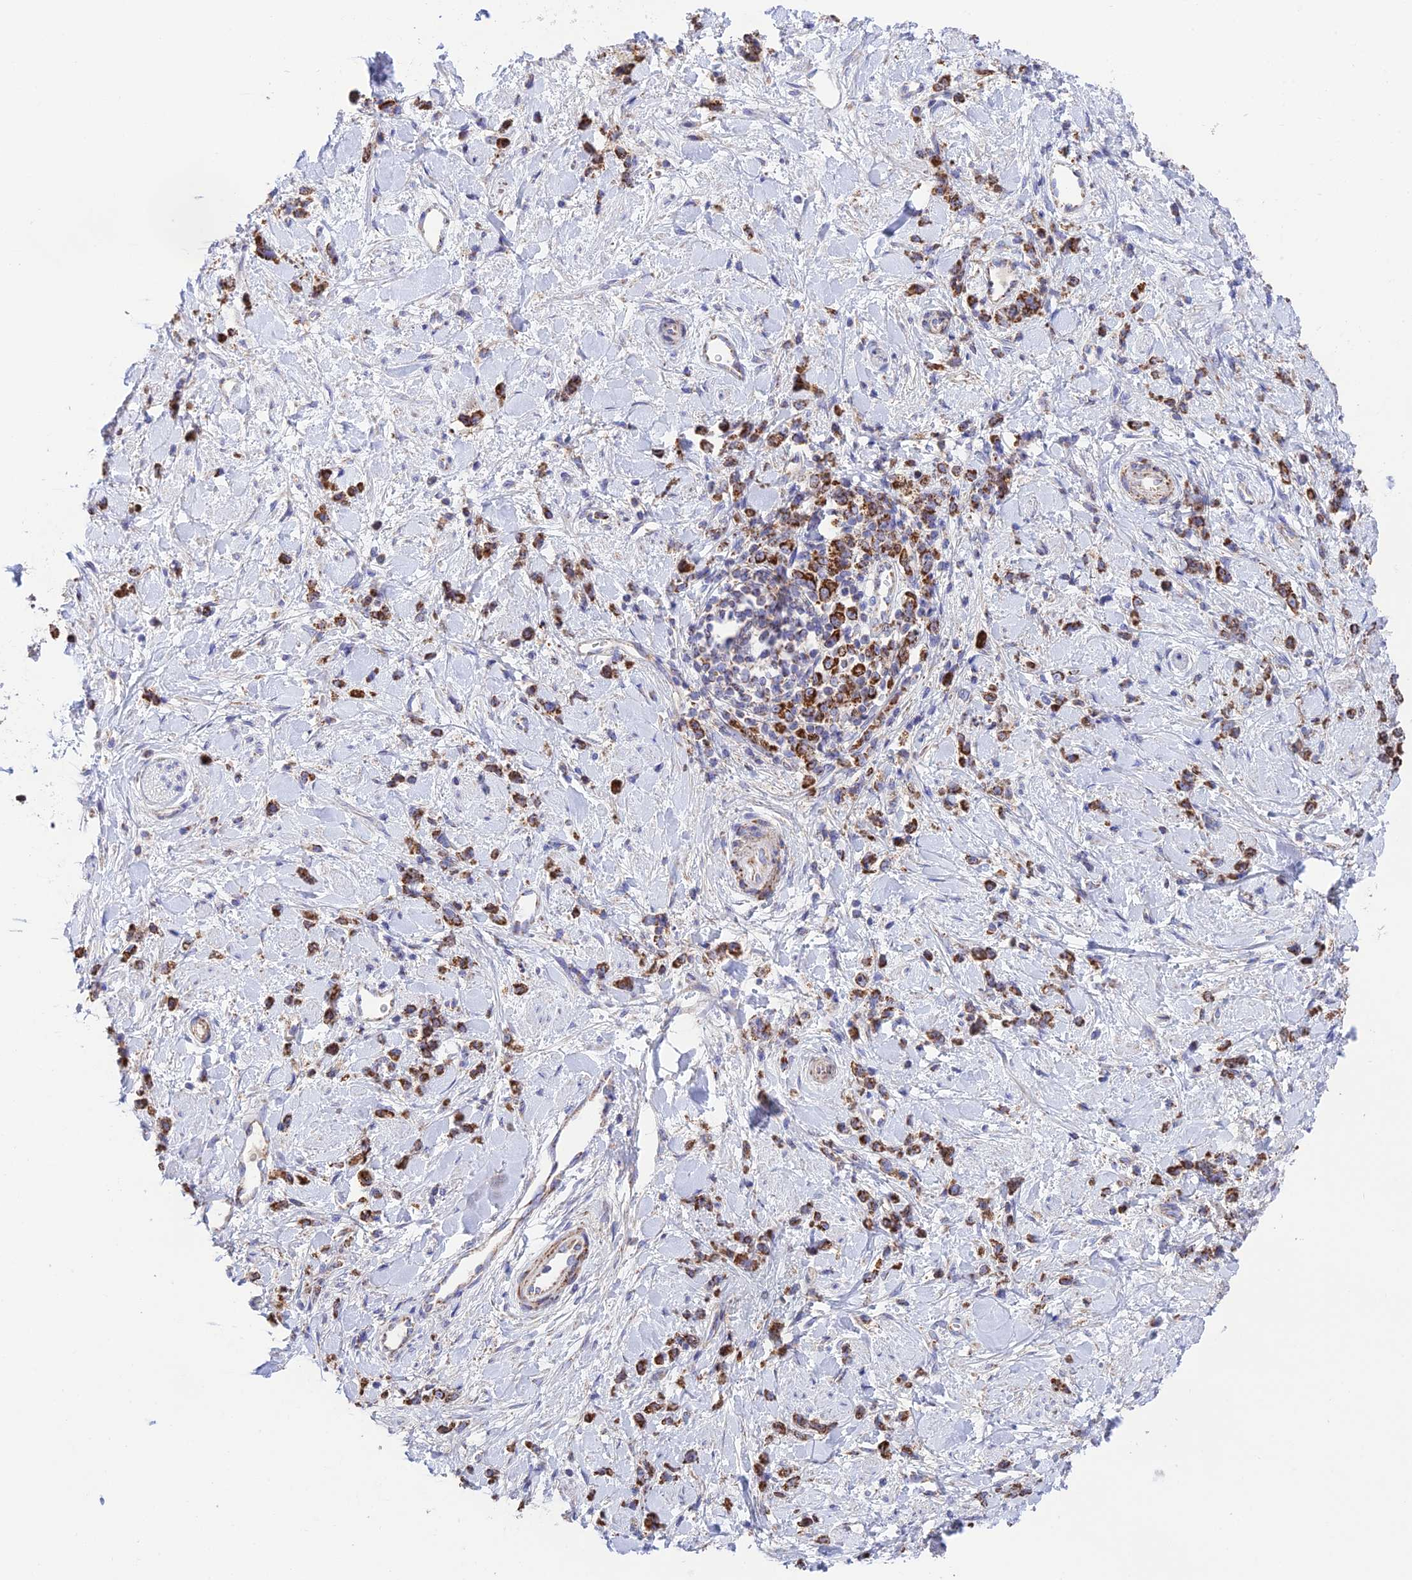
{"staining": {"intensity": "strong", "quantity": ">75%", "location": "cytoplasmic/membranous"}, "tissue": "stomach cancer", "cell_type": "Tumor cells", "image_type": "cancer", "snomed": [{"axis": "morphology", "description": "Adenocarcinoma, NOS"}, {"axis": "topography", "description": "Stomach"}], "caption": "The histopathology image reveals staining of adenocarcinoma (stomach), revealing strong cytoplasmic/membranous protein staining (brown color) within tumor cells.", "gene": "HSDL2", "patient": {"sex": "female", "age": 60}}